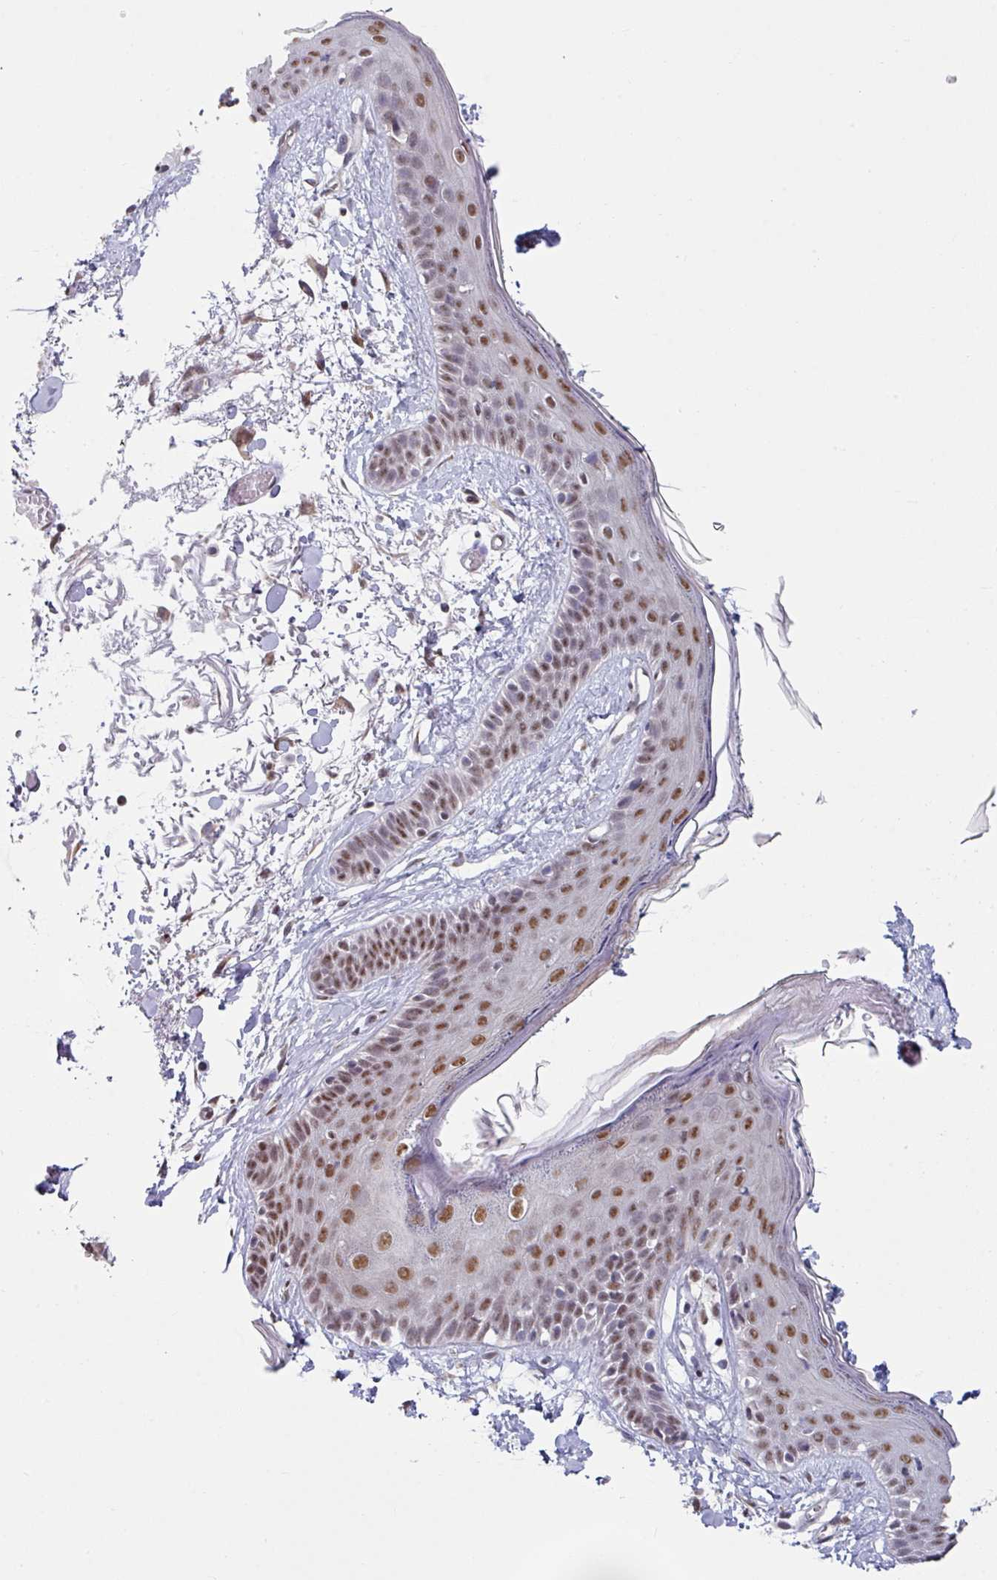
{"staining": {"intensity": "negative", "quantity": "none", "location": "none"}, "tissue": "skin", "cell_type": "Fibroblasts", "image_type": "normal", "snomed": [{"axis": "morphology", "description": "Normal tissue, NOS"}, {"axis": "topography", "description": "Skin"}], "caption": "Photomicrograph shows no significant protein expression in fibroblasts of normal skin.", "gene": "TMED5", "patient": {"sex": "male", "age": 79}}